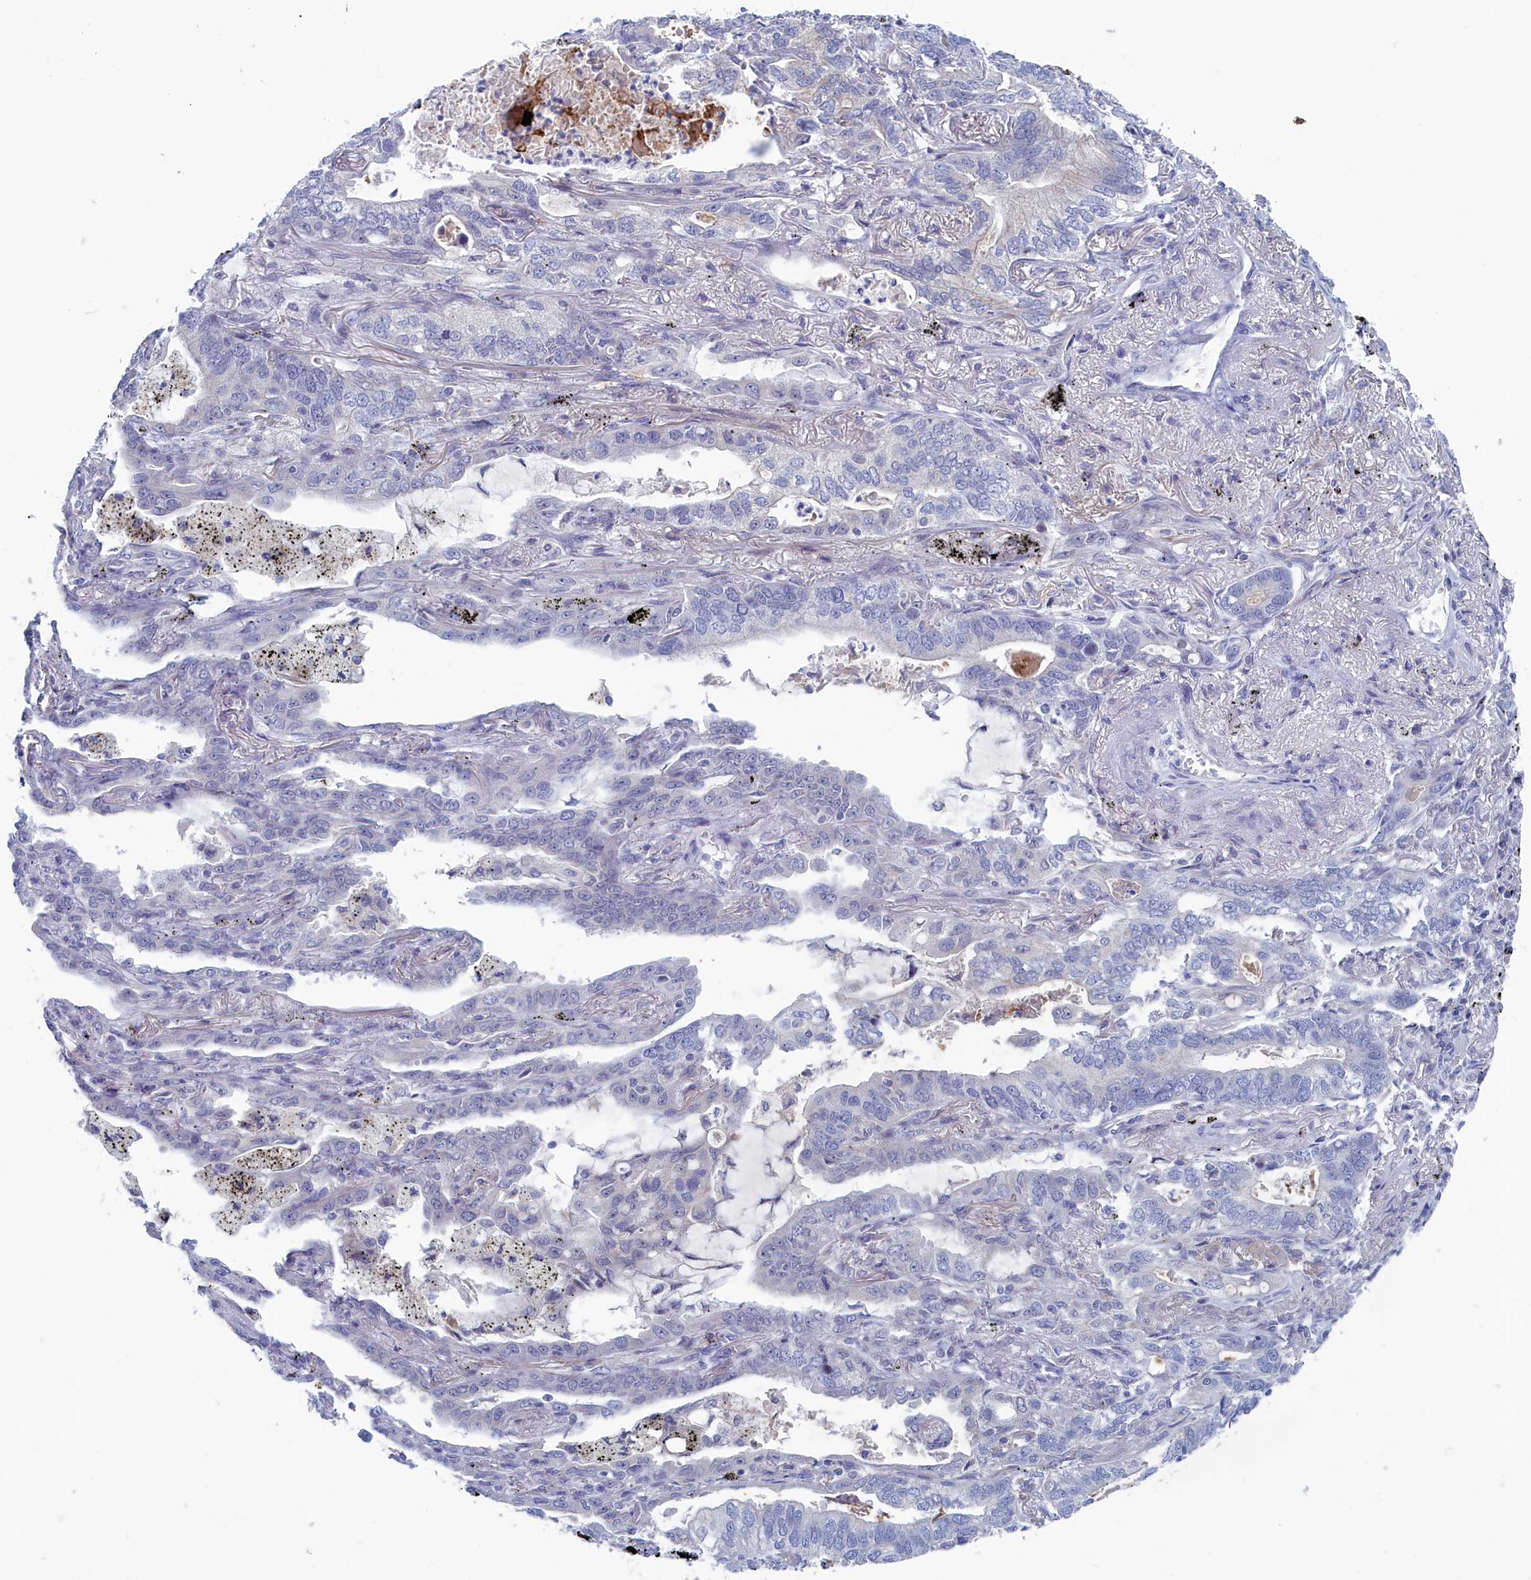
{"staining": {"intensity": "negative", "quantity": "none", "location": "none"}, "tissue": "lung cancer", "cell_type": "Tumor cells", "image_type": "cancer", "snomed": [{"axis": "morphology", "description": "Adenocarcinoma, NOS"}, {"axis": "topography", "description": "Lung"}], "caption": "Micrograph shows no protein positivity in tumor cells of lung adenocarcinoma tissue.", "gene": "WDR76", "patient": {"sex": "male", "age": 67}}